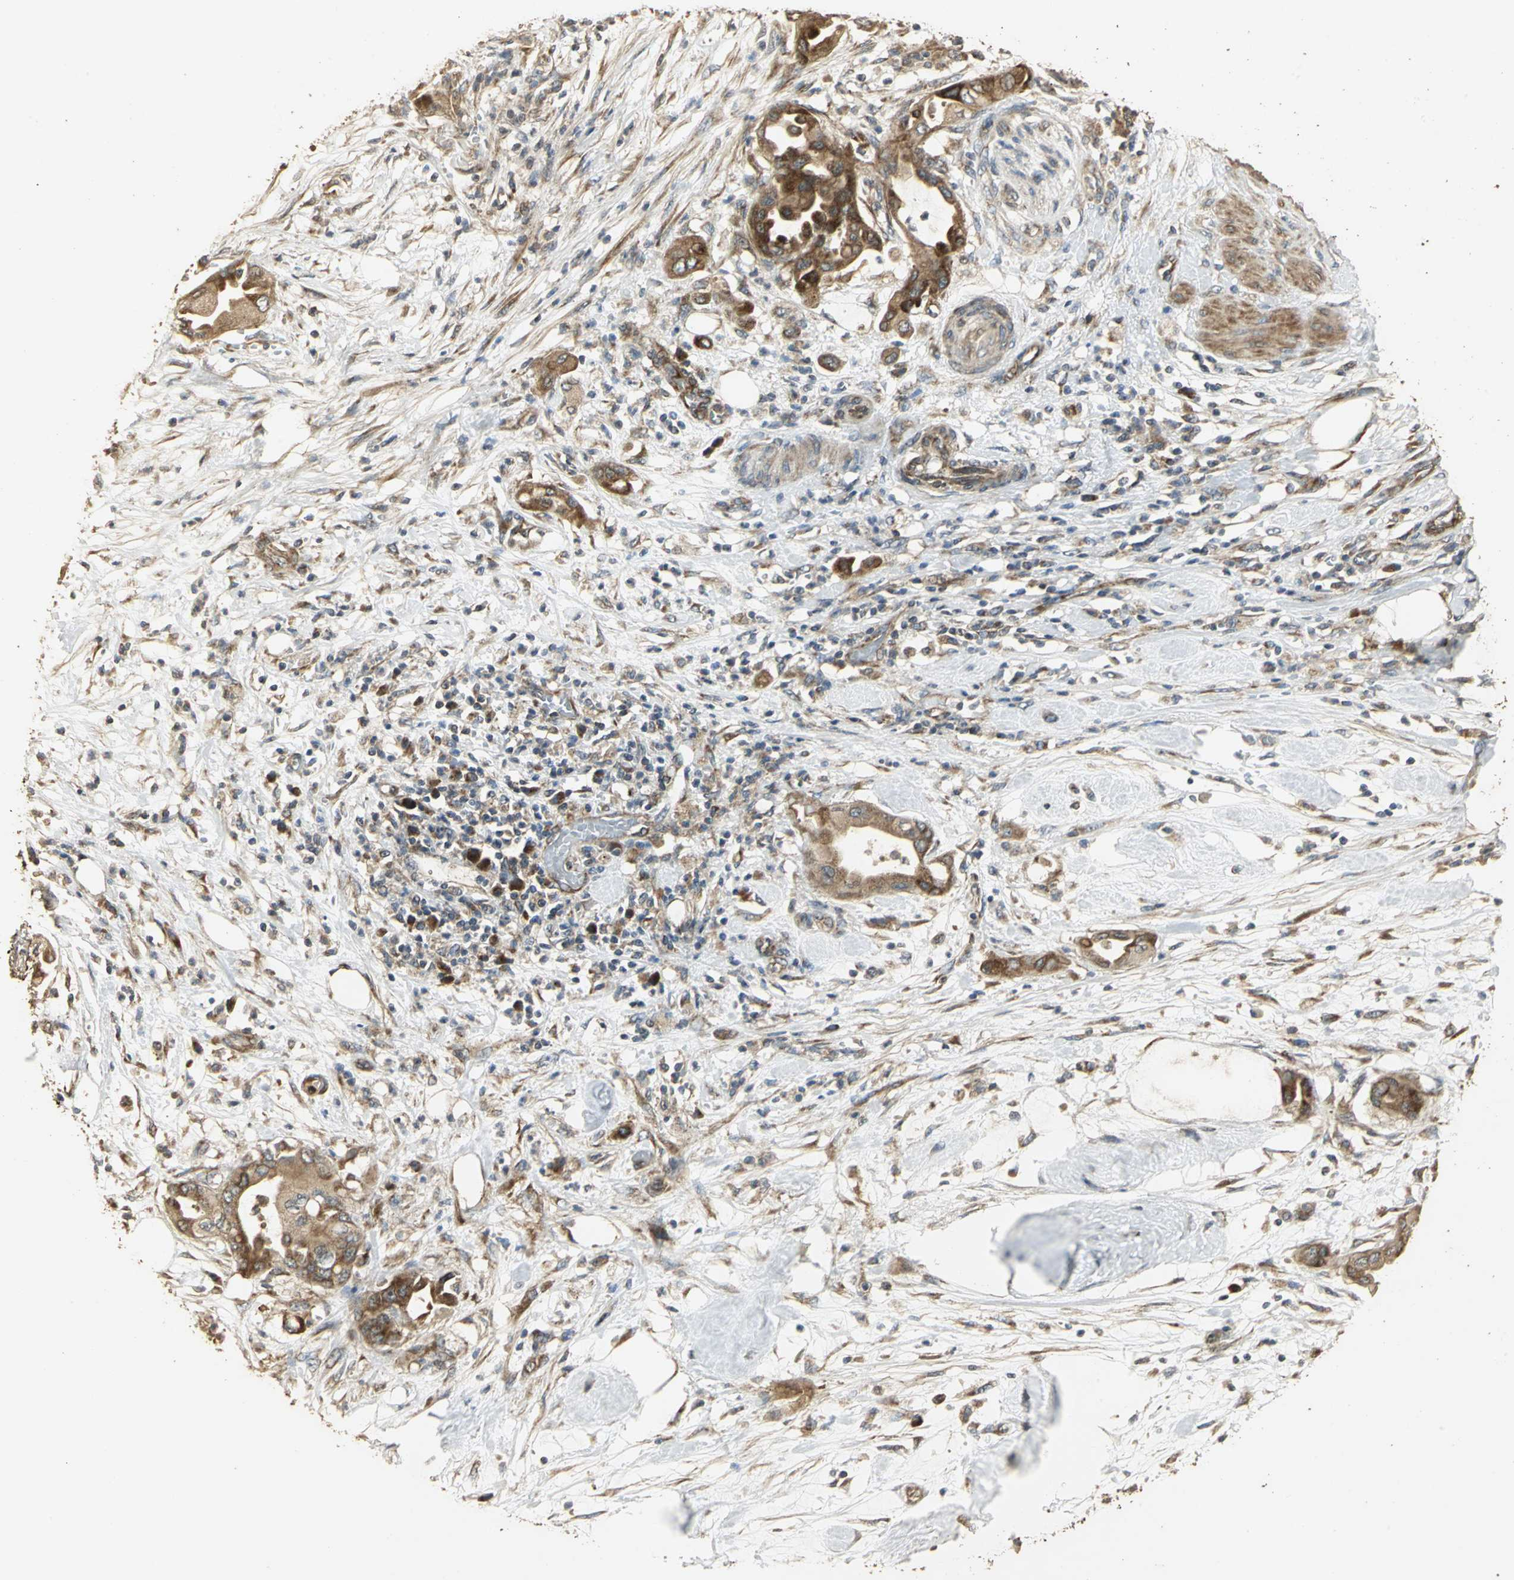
{"staining": {"intensity": "moderate", "quantity": "25%-75%", "location": "cytoplasmic/membranous"}, "tissue": "pancreatic cancer", "cell_type": "Tumor cells", "image_type": "cancer", "snomed": [{"axis": "morphology", "description": "Adenocarcinoma, NOS"}, {"axis": "morphology", "description": "Adenocarcinoma, metastatic, NOS"}, {"axis": "topography", "description": "Lymph node"}, {"axis": "topography", "description": "Pancreas"}, {"axis": "topography", "description": "Duodenum"}], "caption": "IHC of adenocarcinoma (pancreatic) reveals medium levels of moderate cytoplasmic/membranous positivity in approximately 25%-75% of tumor cells.", "gene": "KANK1", "patient": {"sex": "female", "age": 64}}